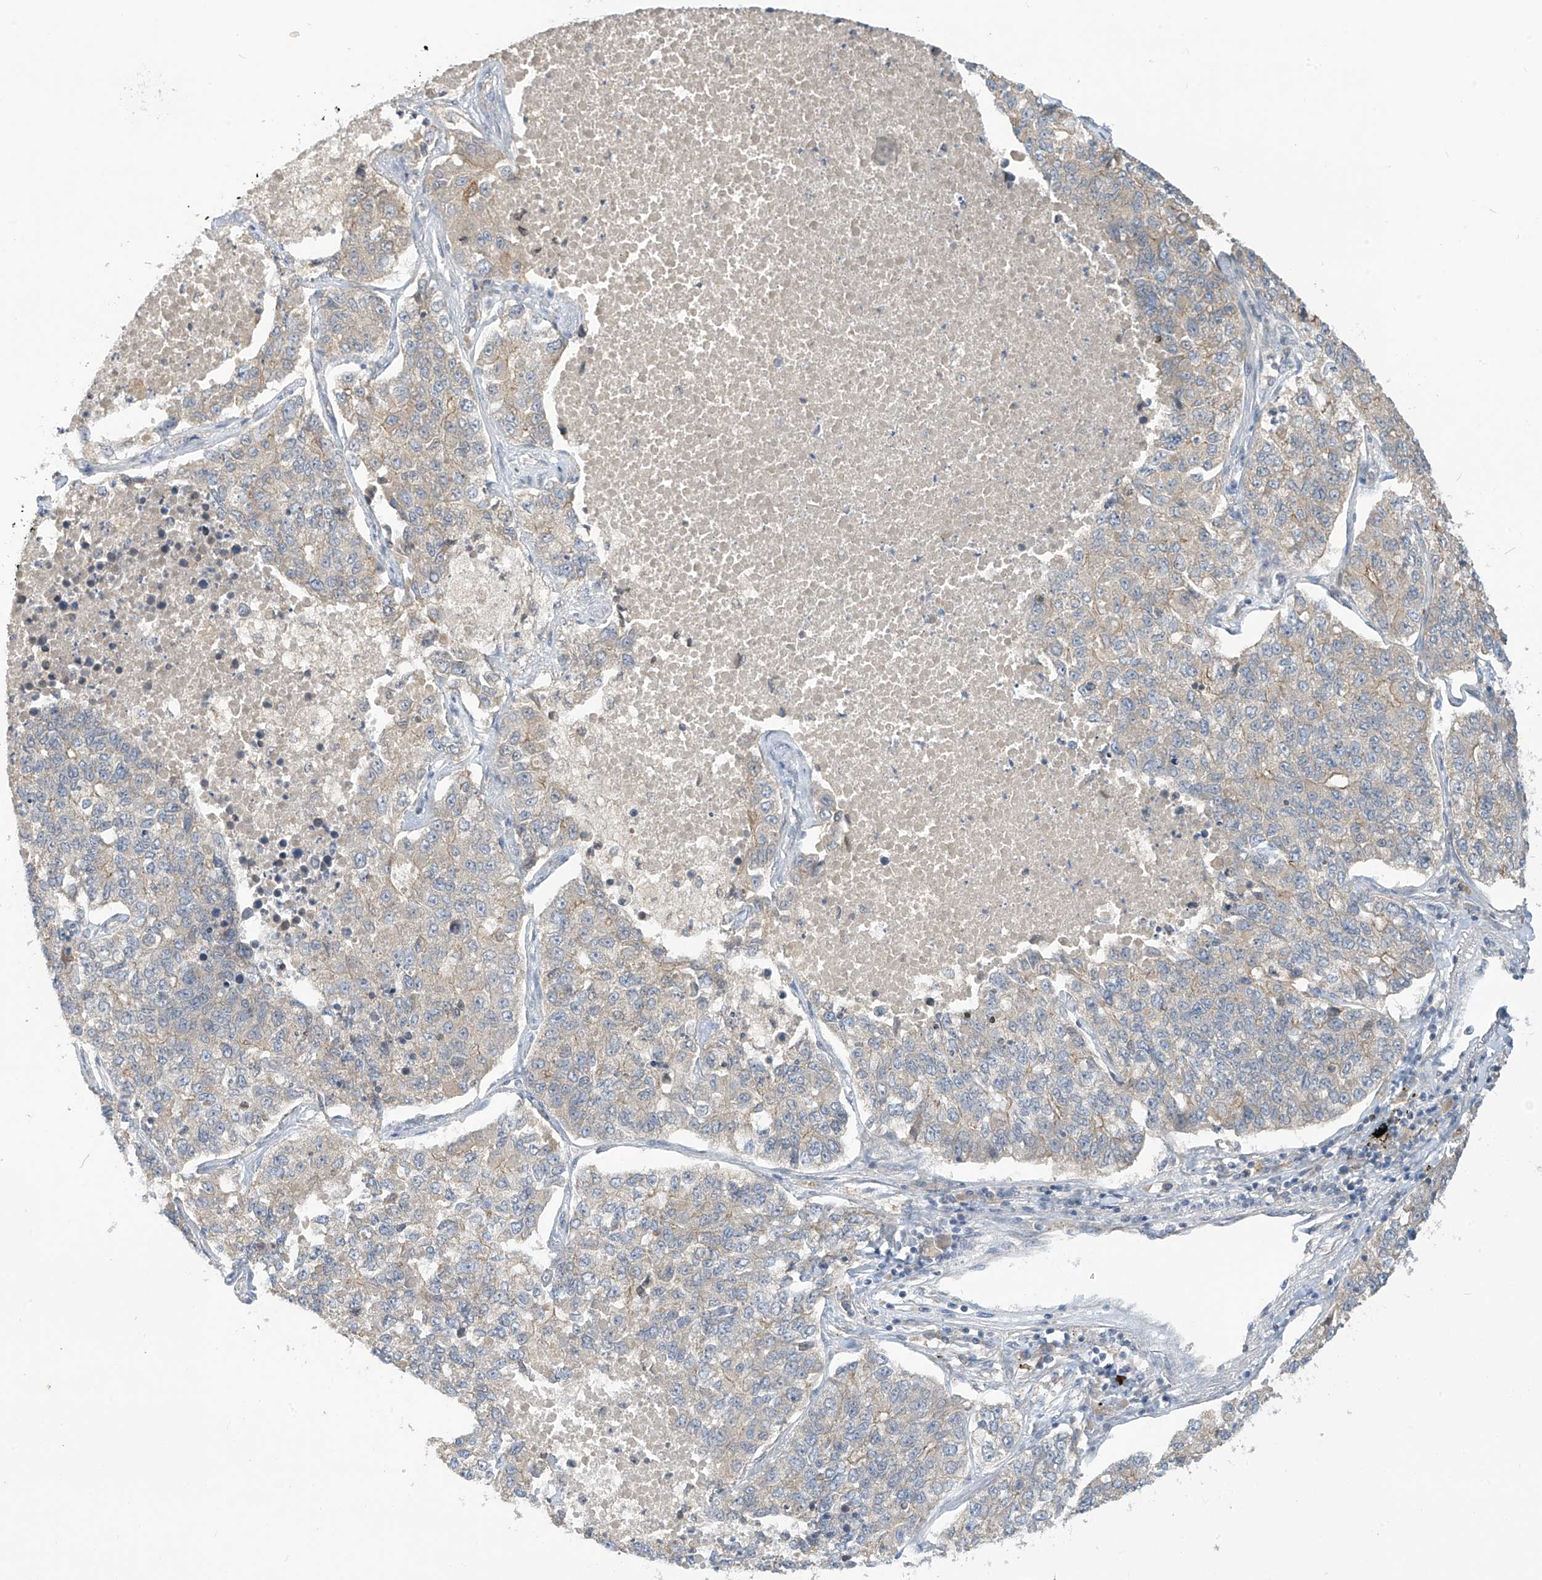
{"staining": {"intensity": "weak", "quantity": "<25%", "location": "cytoplasmic/membranous"}, "tissue": "lung cancer", "cell_type": "Tumor cells", "image_type": "cancer", "snomed": [{"axis": "morphology", "description": "Adenocarcinoma, NOS"}, {"axis": "topography", "description": "Lung"}], "caption": "Lung cancer stained for a protein using immunohistochemistry reveals no staining tumor cells.", "gene": "SCGB1D2", "patient": {"sex": "male", "age": 49}}